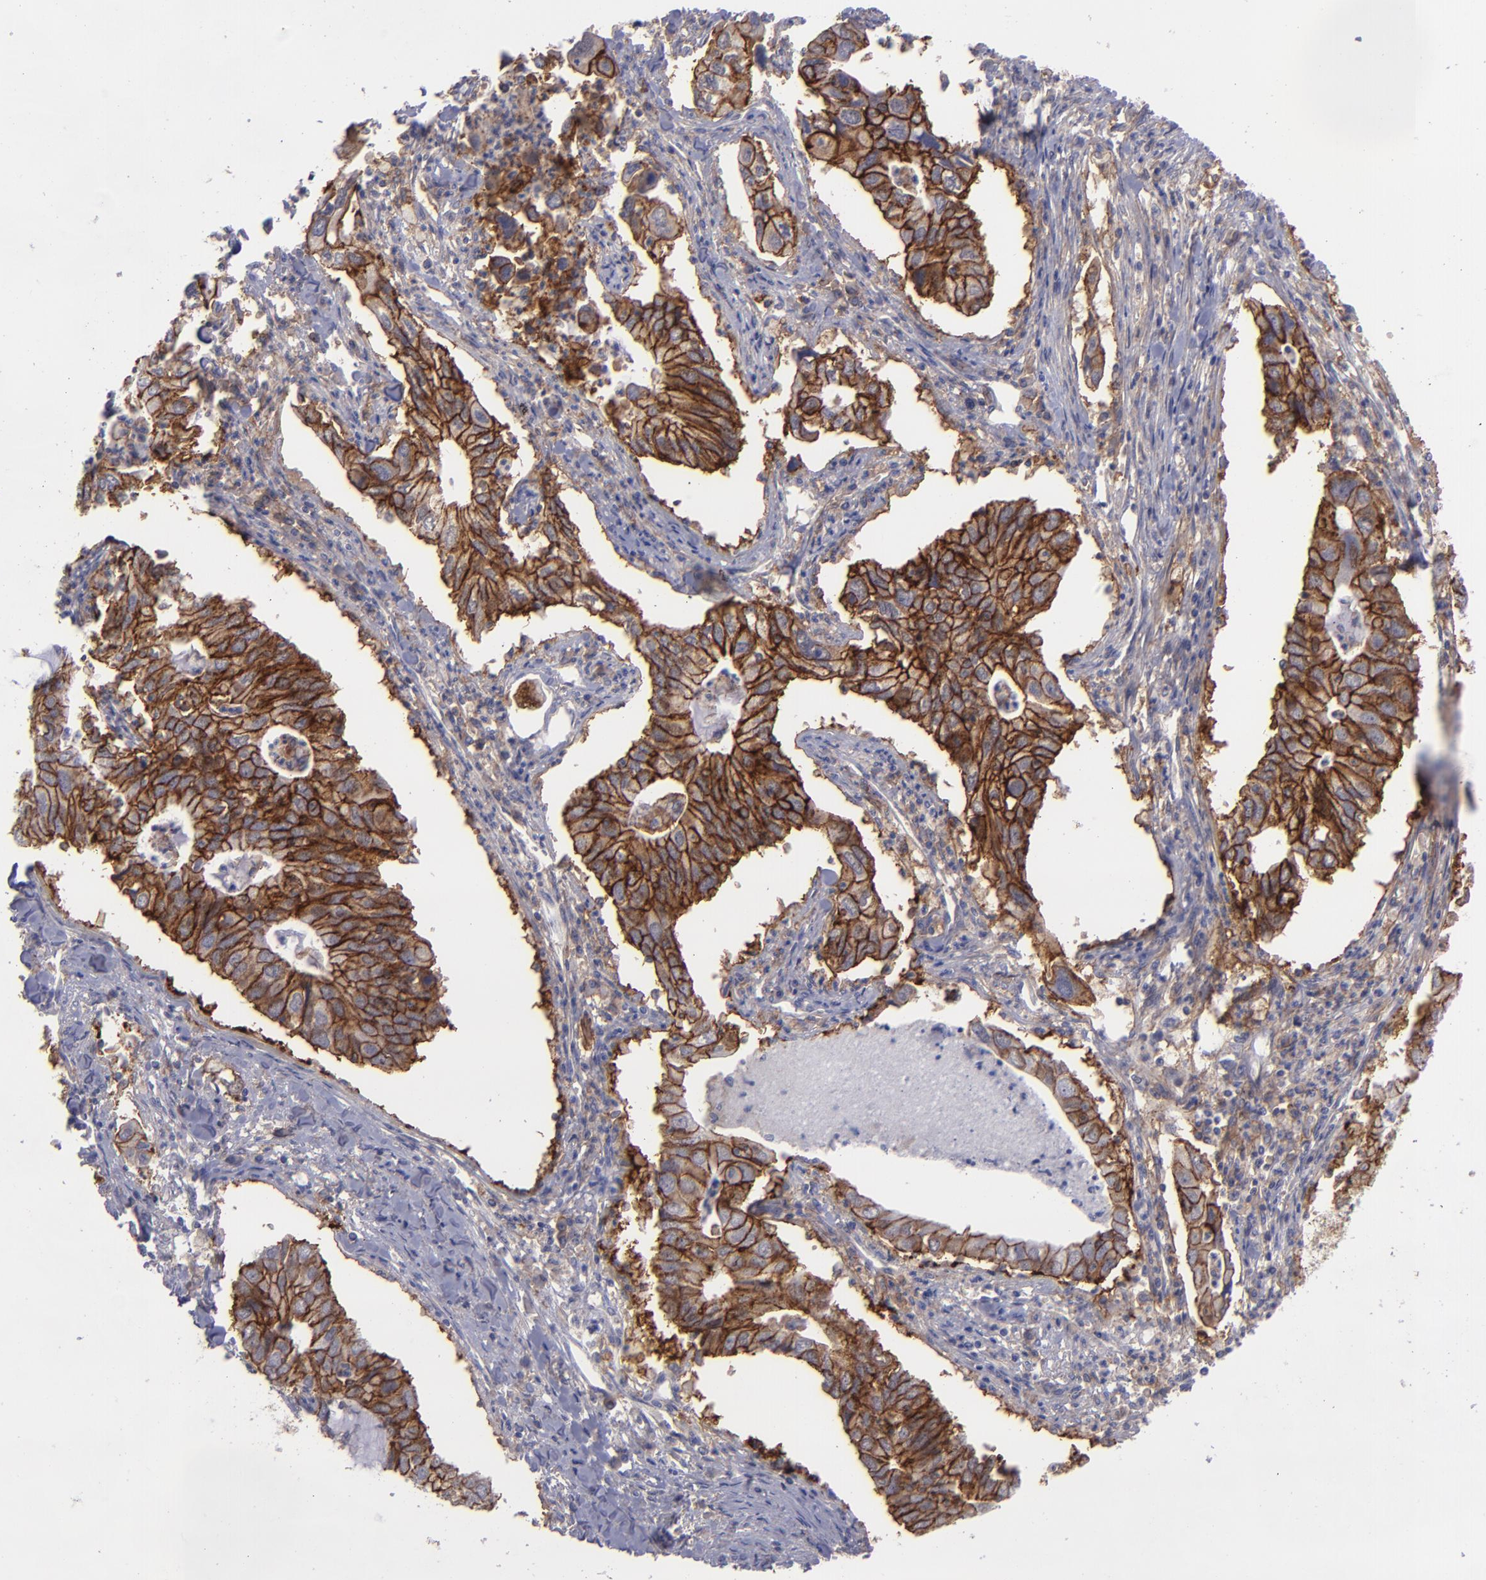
{"staining": {"intensity": "strong", "quantity": ">75%", "location": "cytoplasmic/membranous"}, "tissue": "lung cancer", "cell_type": "Tumor cells", "image_type": "cancer", "snomed": [{"axis": "morphology", "description": "Adenocarcinoma, NOS"}, {"axis": "topography", "description": "Lung"}], "caption": "DAB immunohistochemical staining of lung cancer (adenocarcinoma) displays strong cytoplasmic/membranous protein positivity in approximately >75% of tumor cells.", "gene": "BSG", "patient": {"sex": "male", "age": 48}}